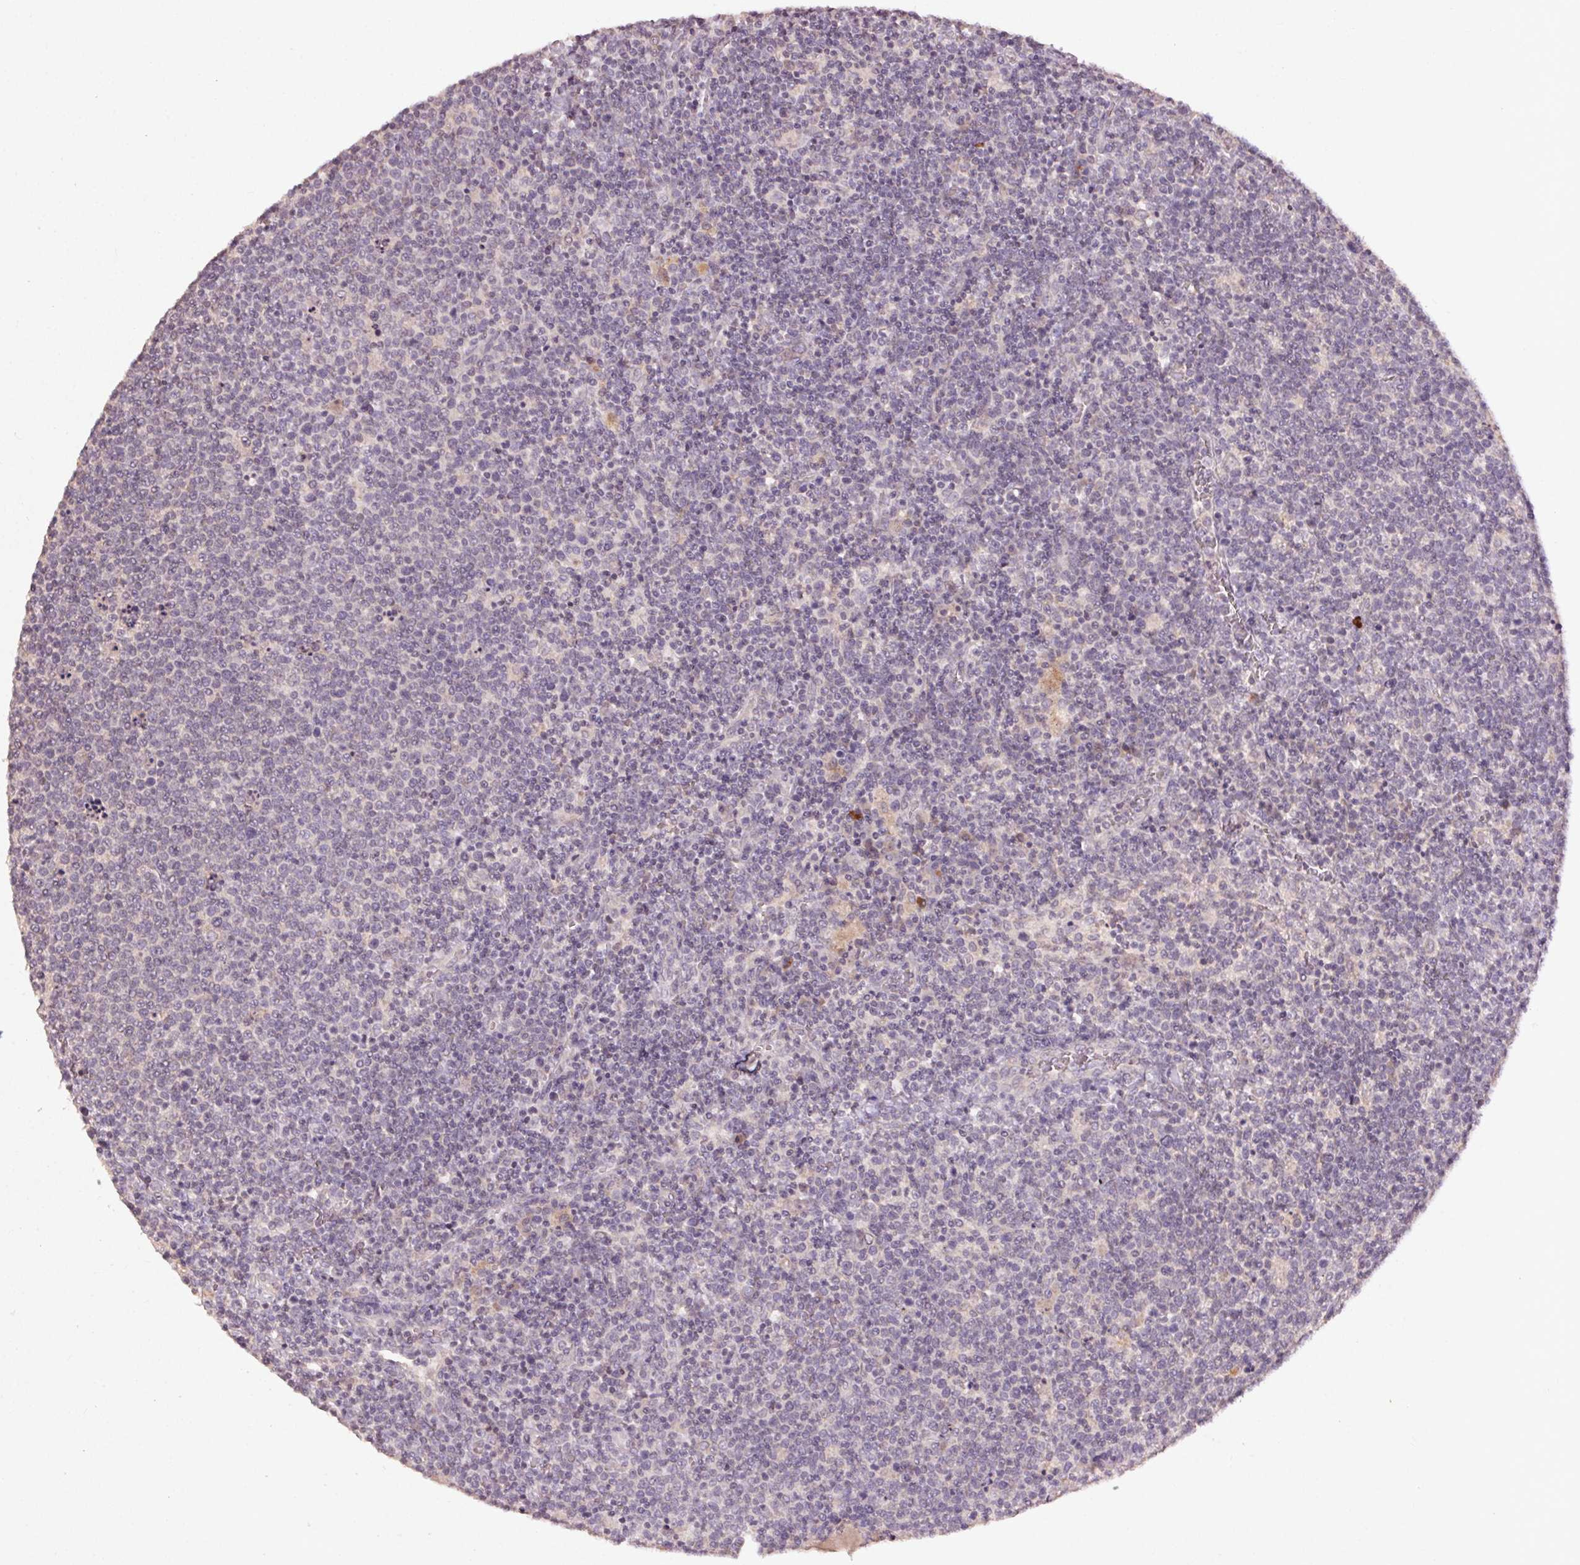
{"staining": {"intensity": "negative", "quantity": "none", "location": "none"}, "tissue": "lymphoma", "cell_type": "Tumor cells", "image_type": "cancer", "snomed": [{"axis": "morphology", "description": "Malignant lymphoma, non-Hodgkin's type, High grade"}, {"axis": "topography", "description": "Lymph node"}], "caption": "This is an IHC micrograph of human lymphoma. There is no expression in tumor cells.", "gene": "KLRC3", "patient": {"sex": "male", "age": 61}}